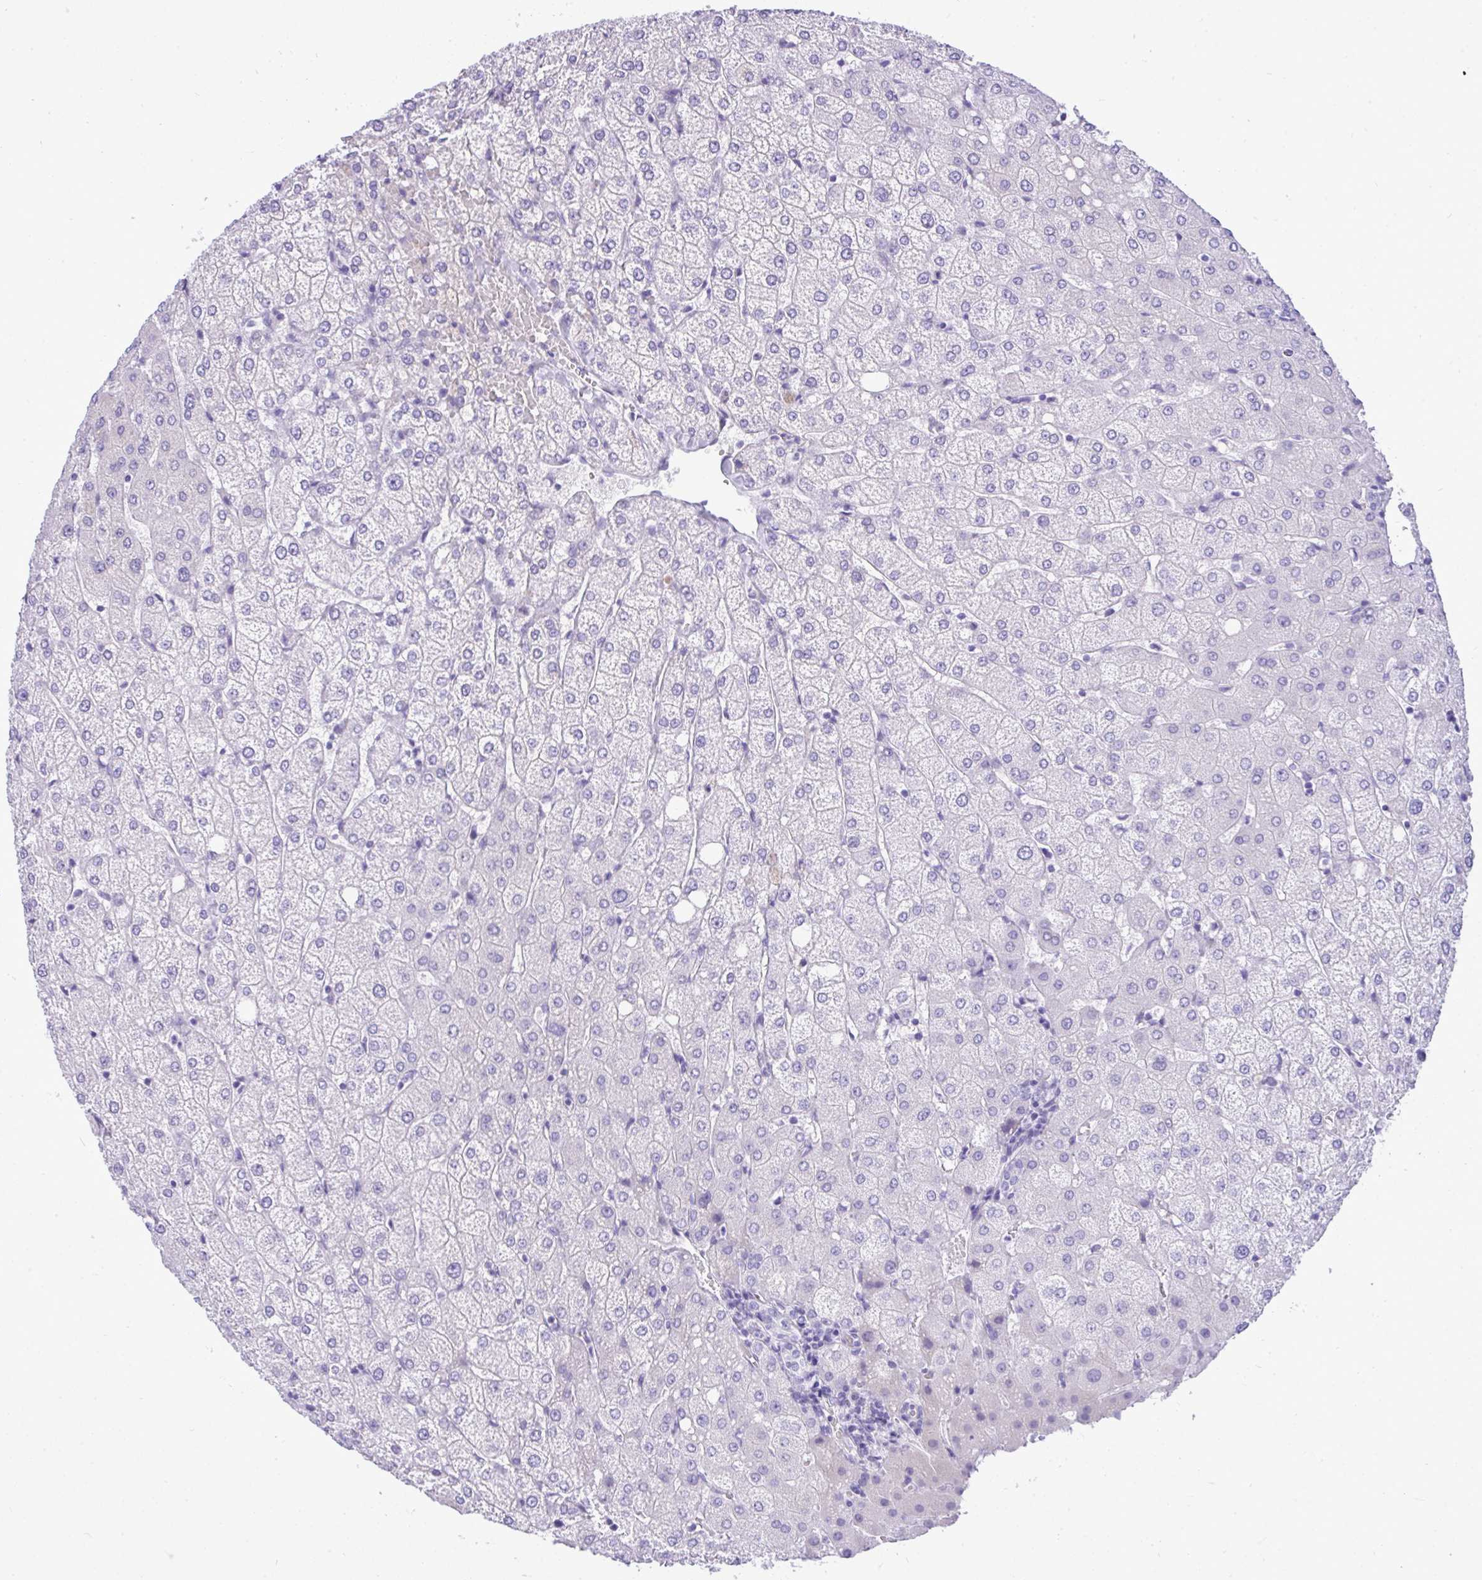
{"staining": {"intensity": "negative", "quantity": "none", "location": "none"}, "tissue": "liver", "cell_type": "Cholangiocytes", "image_type": "normal", "snomed": [{"axis": "morphology", "description": "Normal tissue, NOS"}, {"axis": "topography", "description": "Liver"}], "caption": "The photomicrograph displays no staining of cholangiocytes in benign liver. (DAB immunohistochemistry, high magnification).", "gene": "PRM2", "patient": {"sex": "female", "age": 54}}